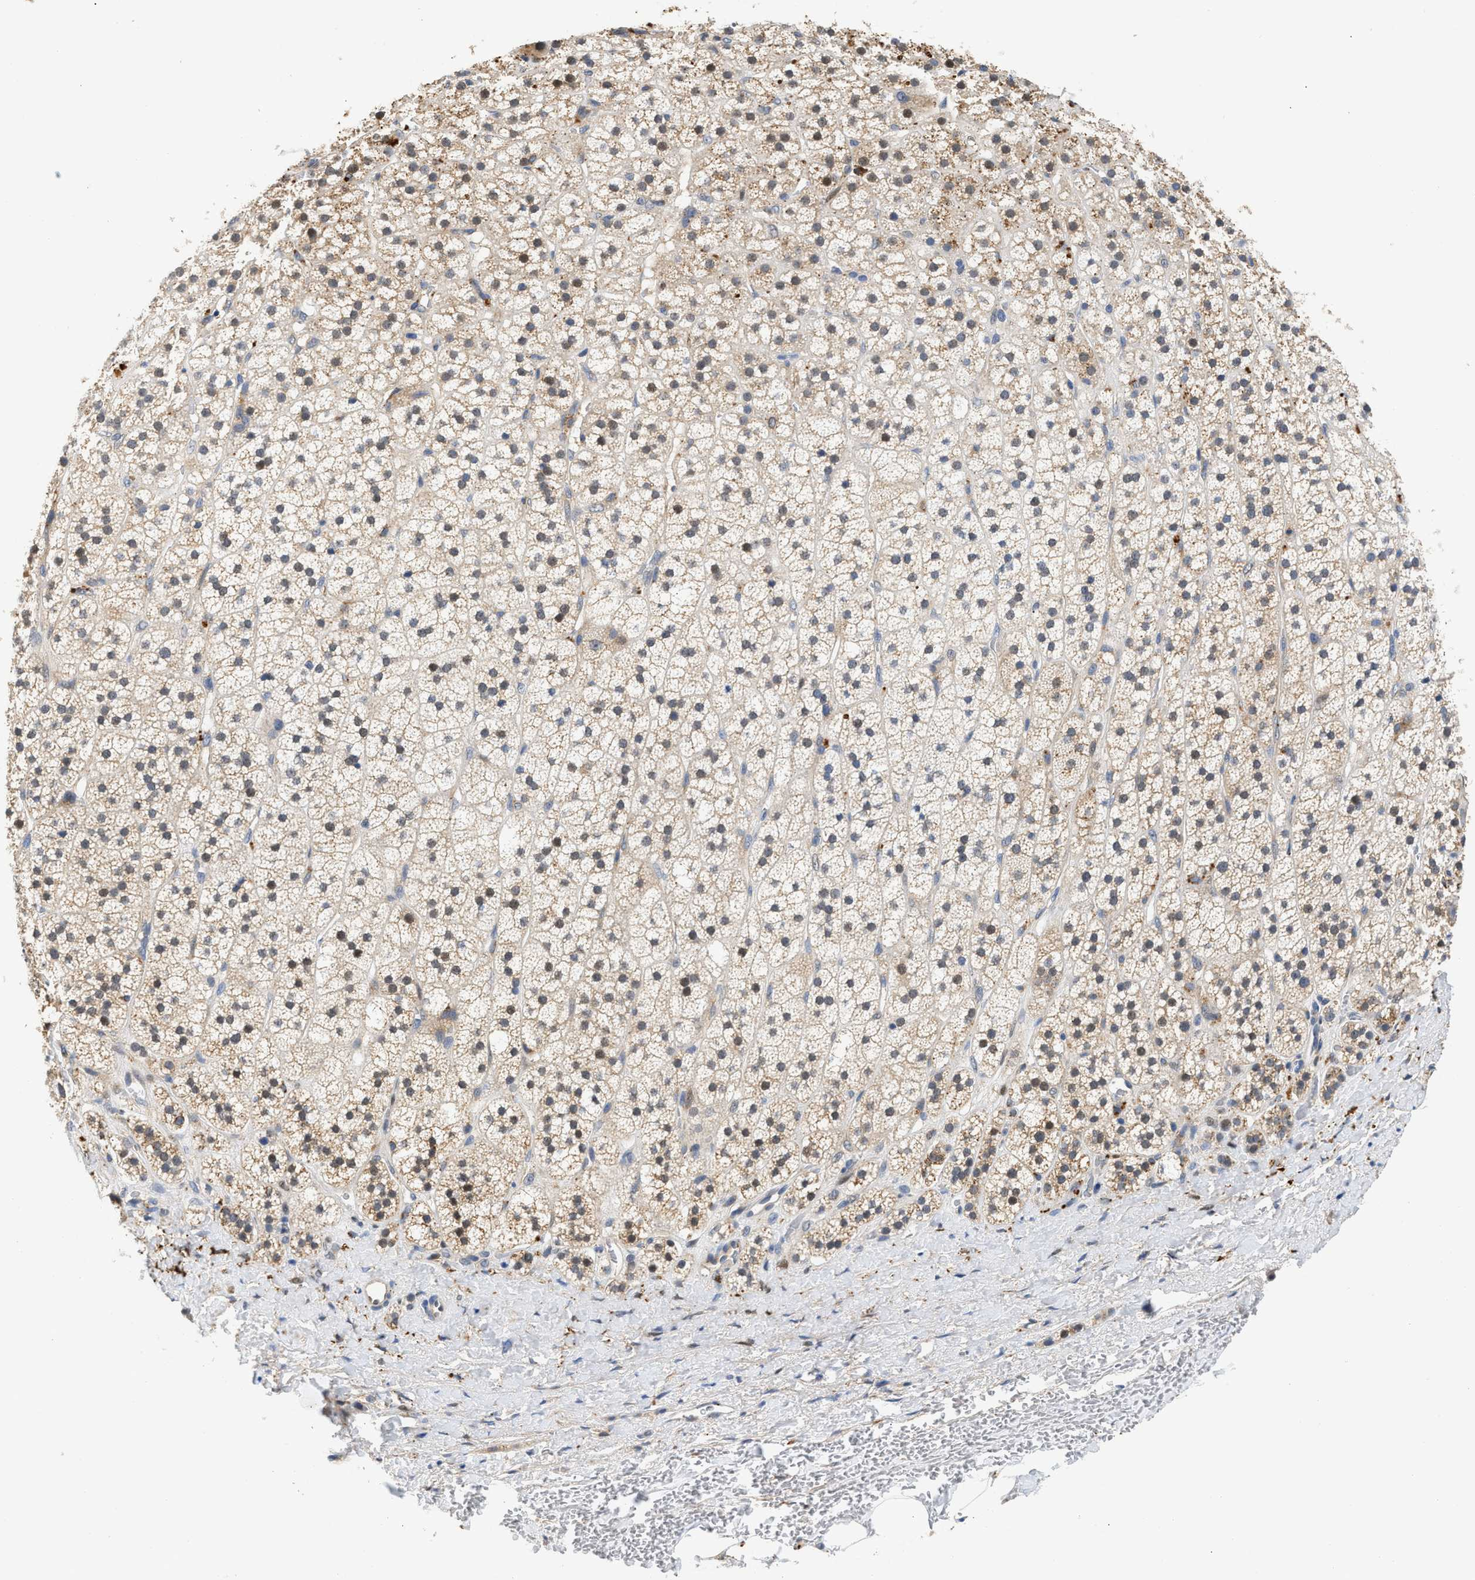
{"staining": {"intensity": "moderate", "quantity": ">75%", "location": "cytoplasmic/membranous,nuclear"}, "tissue": "adrenal gland", "cell_type": "Glandular cells", "image_type": "normal", "snomed": [{"axis": "morphology", "description": "Normal tissue, NOS"}, {"axis": "topography", "description": "Adrenal gland"}], "caption": "Moderate cytoplasmic/membranous,nuclear staining is identified in about >75% of glandular cells in normal adrenal gland. (DAB (3,3'-diaminobenzidine) IHC, brown staining for protein, blue staining for nuclei).", "gene": "PPM1L", "patient": {"sex": "male", "age": 56}}